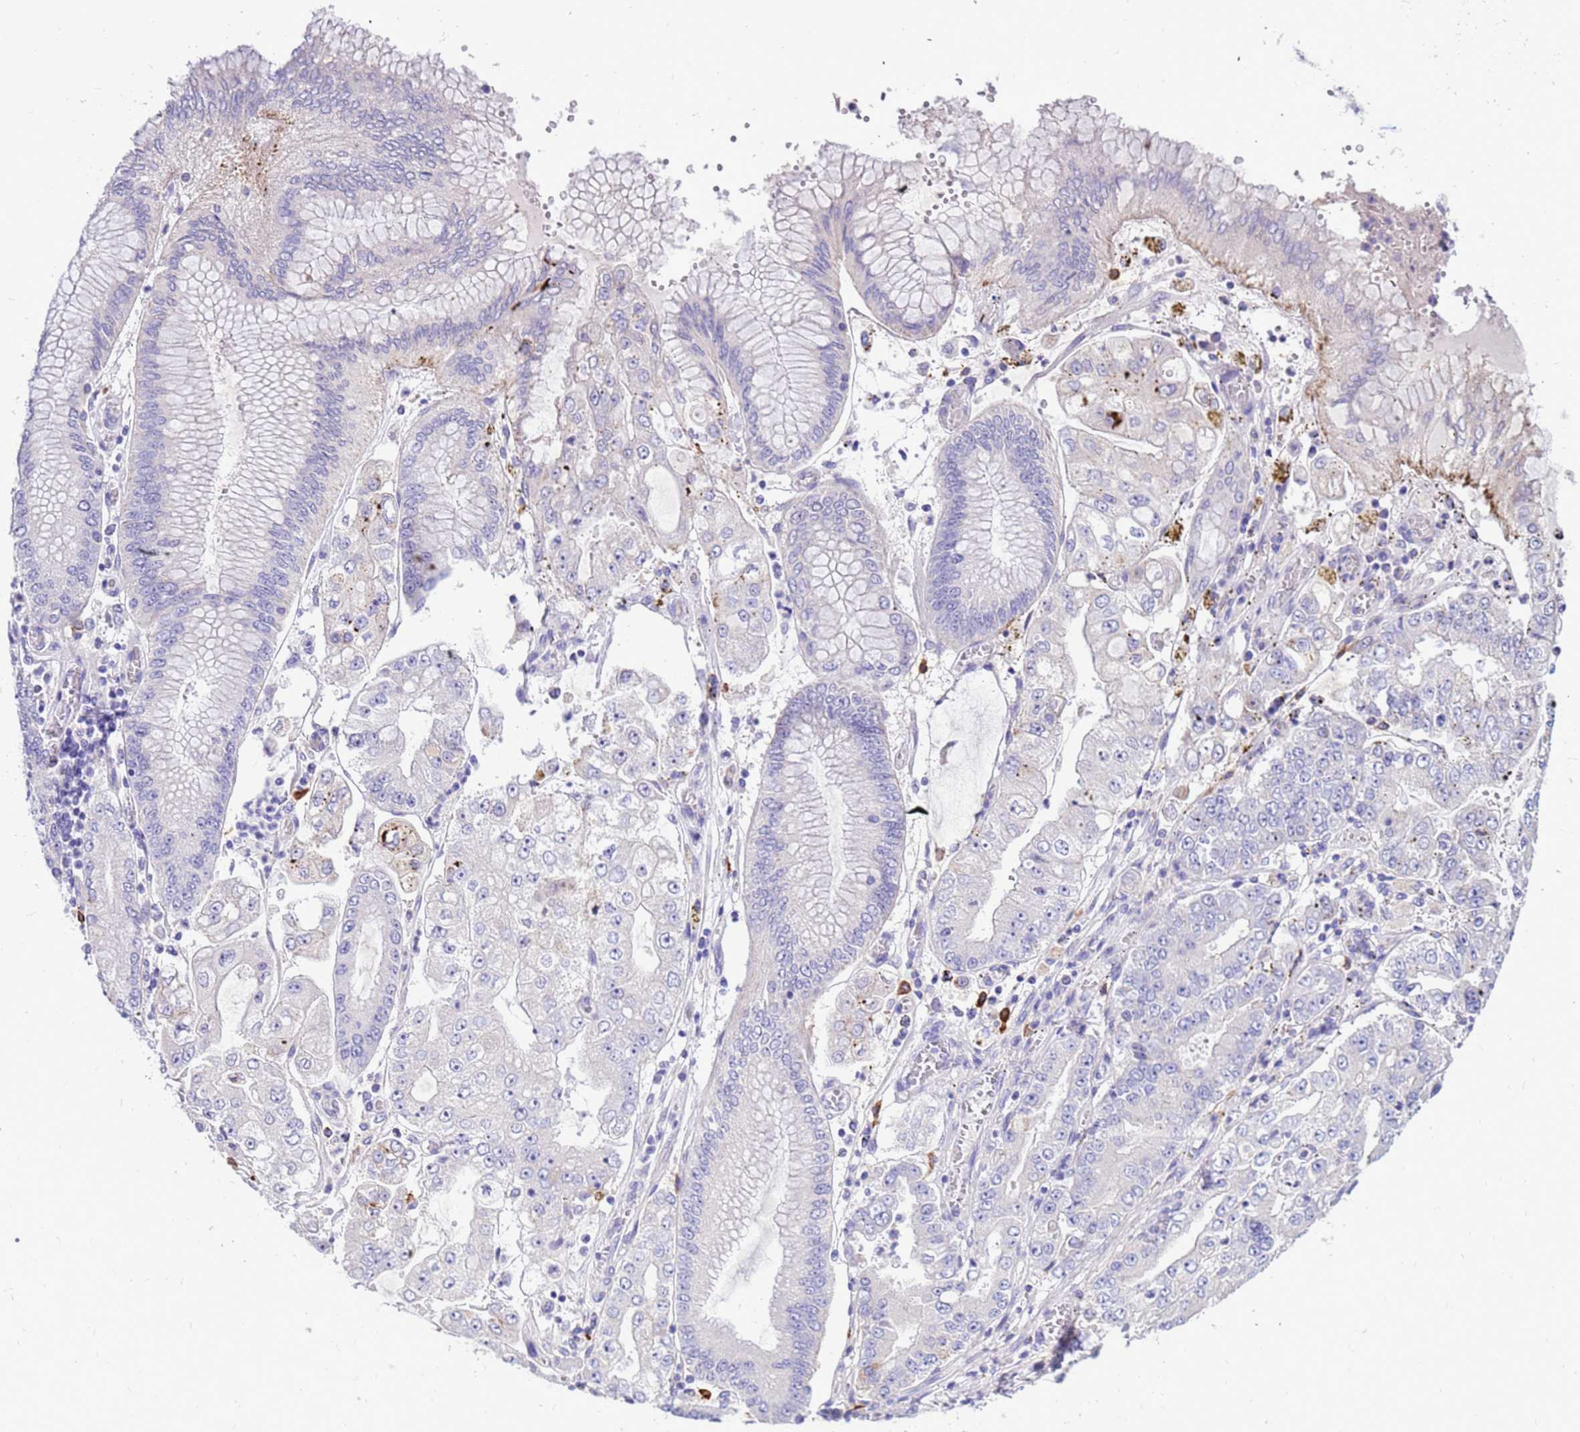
{"staining": {"intensity": "negative", "quantity": "none", "location": "none"}, "tissue": "stomach cancer", "cell_type": "Tumor cells", "image_type": "cancer", "snomed": [{"axis": "morphology", "description": "Adenocarcinoma, NOS"}, {"axis": "topography", "description": "Stomach"}], "caption": "Immunohistochemistry histopathology image of human stomach cancer stained for a protein (brown), which shows no positivity in tumor cells.", "gene": "PDE10A", "patient": {"sex": "male", "age": 76}}